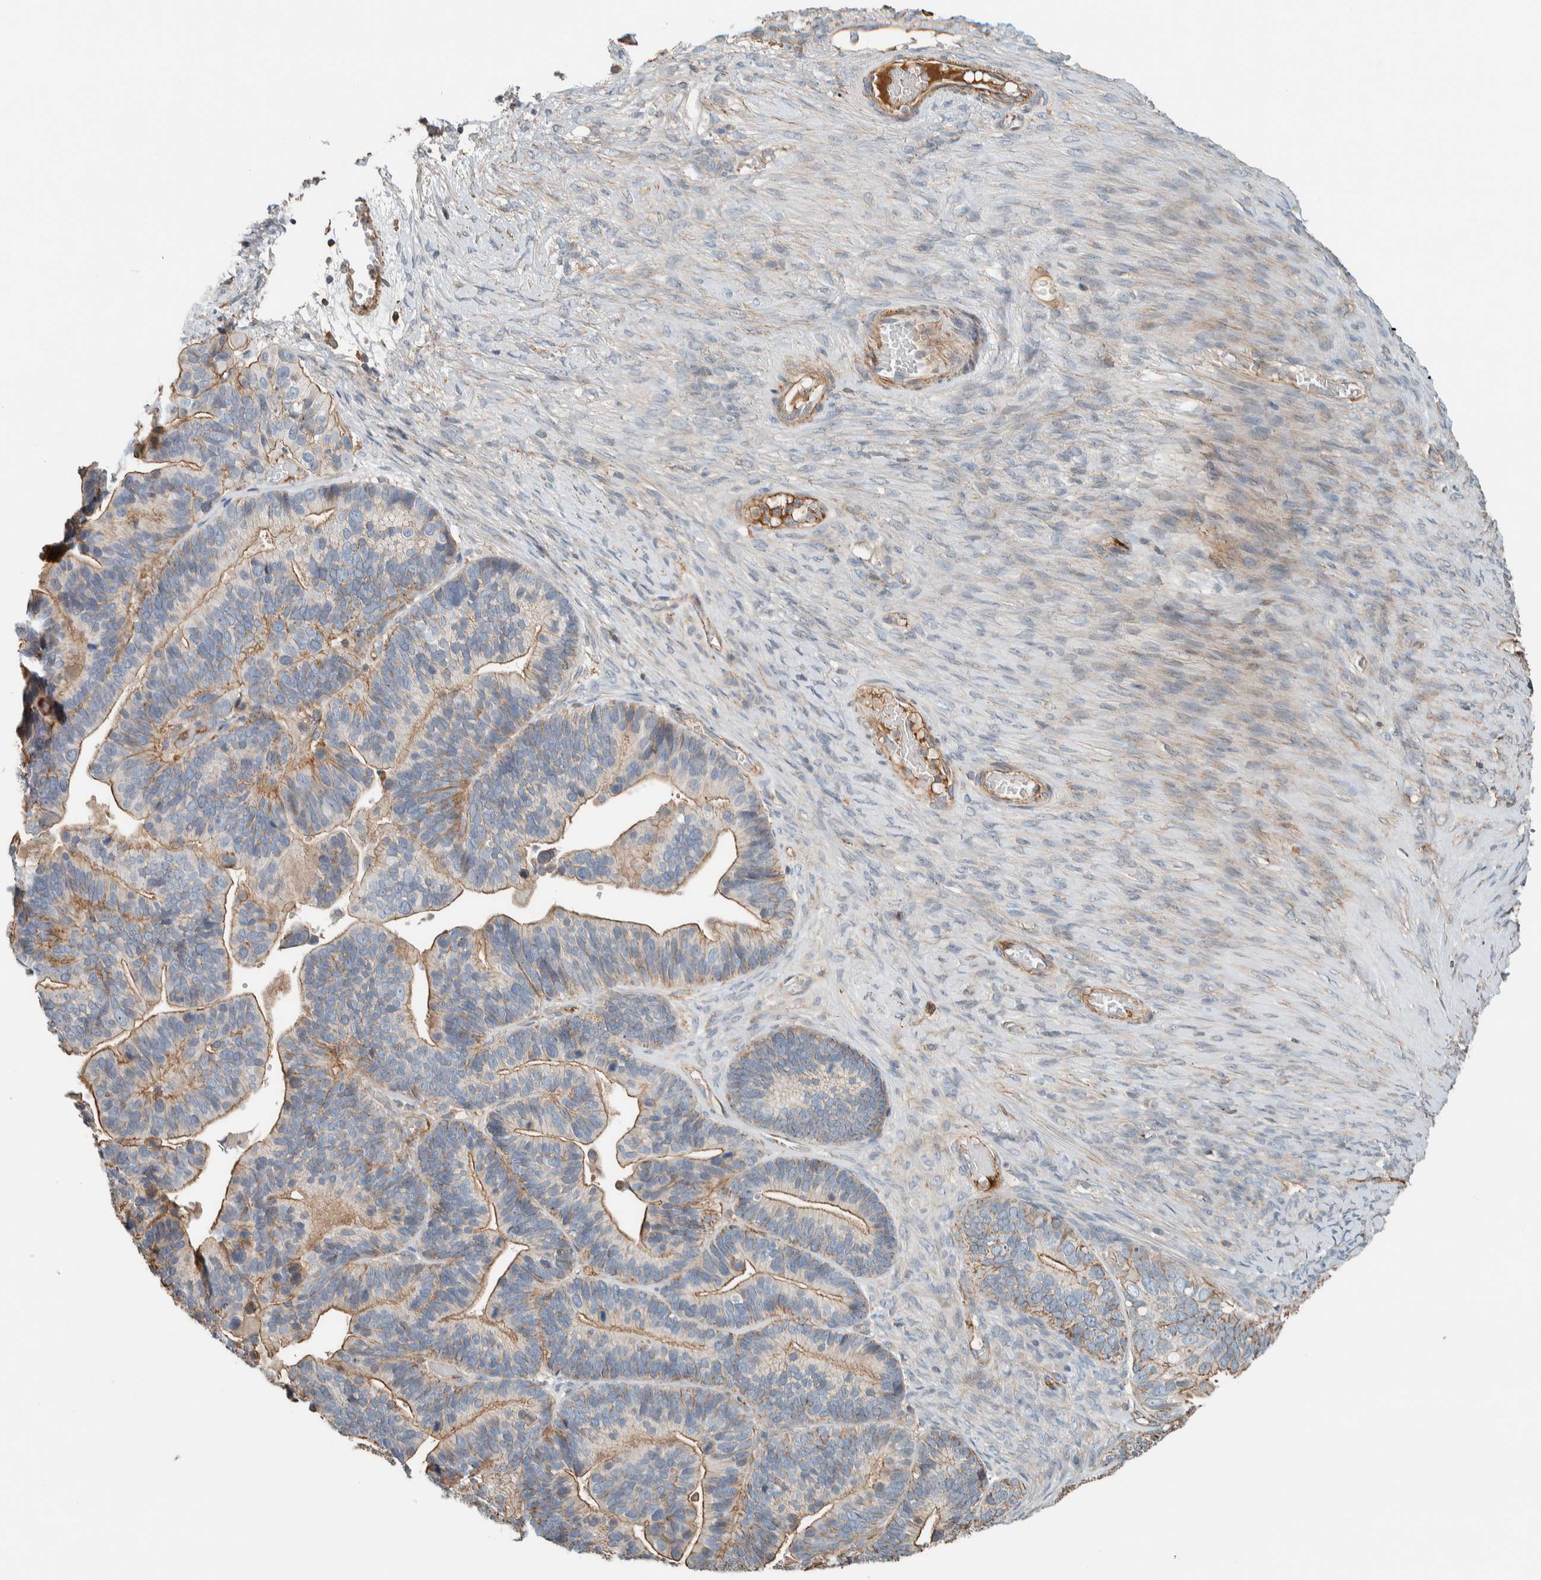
{"staining": {"intensity": "moderate", "quantity": "25%-75%", "location": "cytoplasmic/membranous"}, "tissue": "ovarian cancer", "cell_type": "Tumor cells", "image_type": "cancer", "snomed": [{"axis": "morphology", "description": "Cystadenocarcinoma, serous, NOS"}, {"axis": "topography", "description": "Ovary"}], "caption": "Immunohistochemistry (IHC) (DAB (3,3'-diaminobenzidine)) staining of ovarian serous cystadenocarcinoma shows moderate cytoplasmic/membranous protein expression in about 25%-75% of tumor cells. Ihc stains the protein of interest in brown and the nuclei are stained blue.", "gene": "CTBP2", "patient": {"sex": "female", "age": 56}}